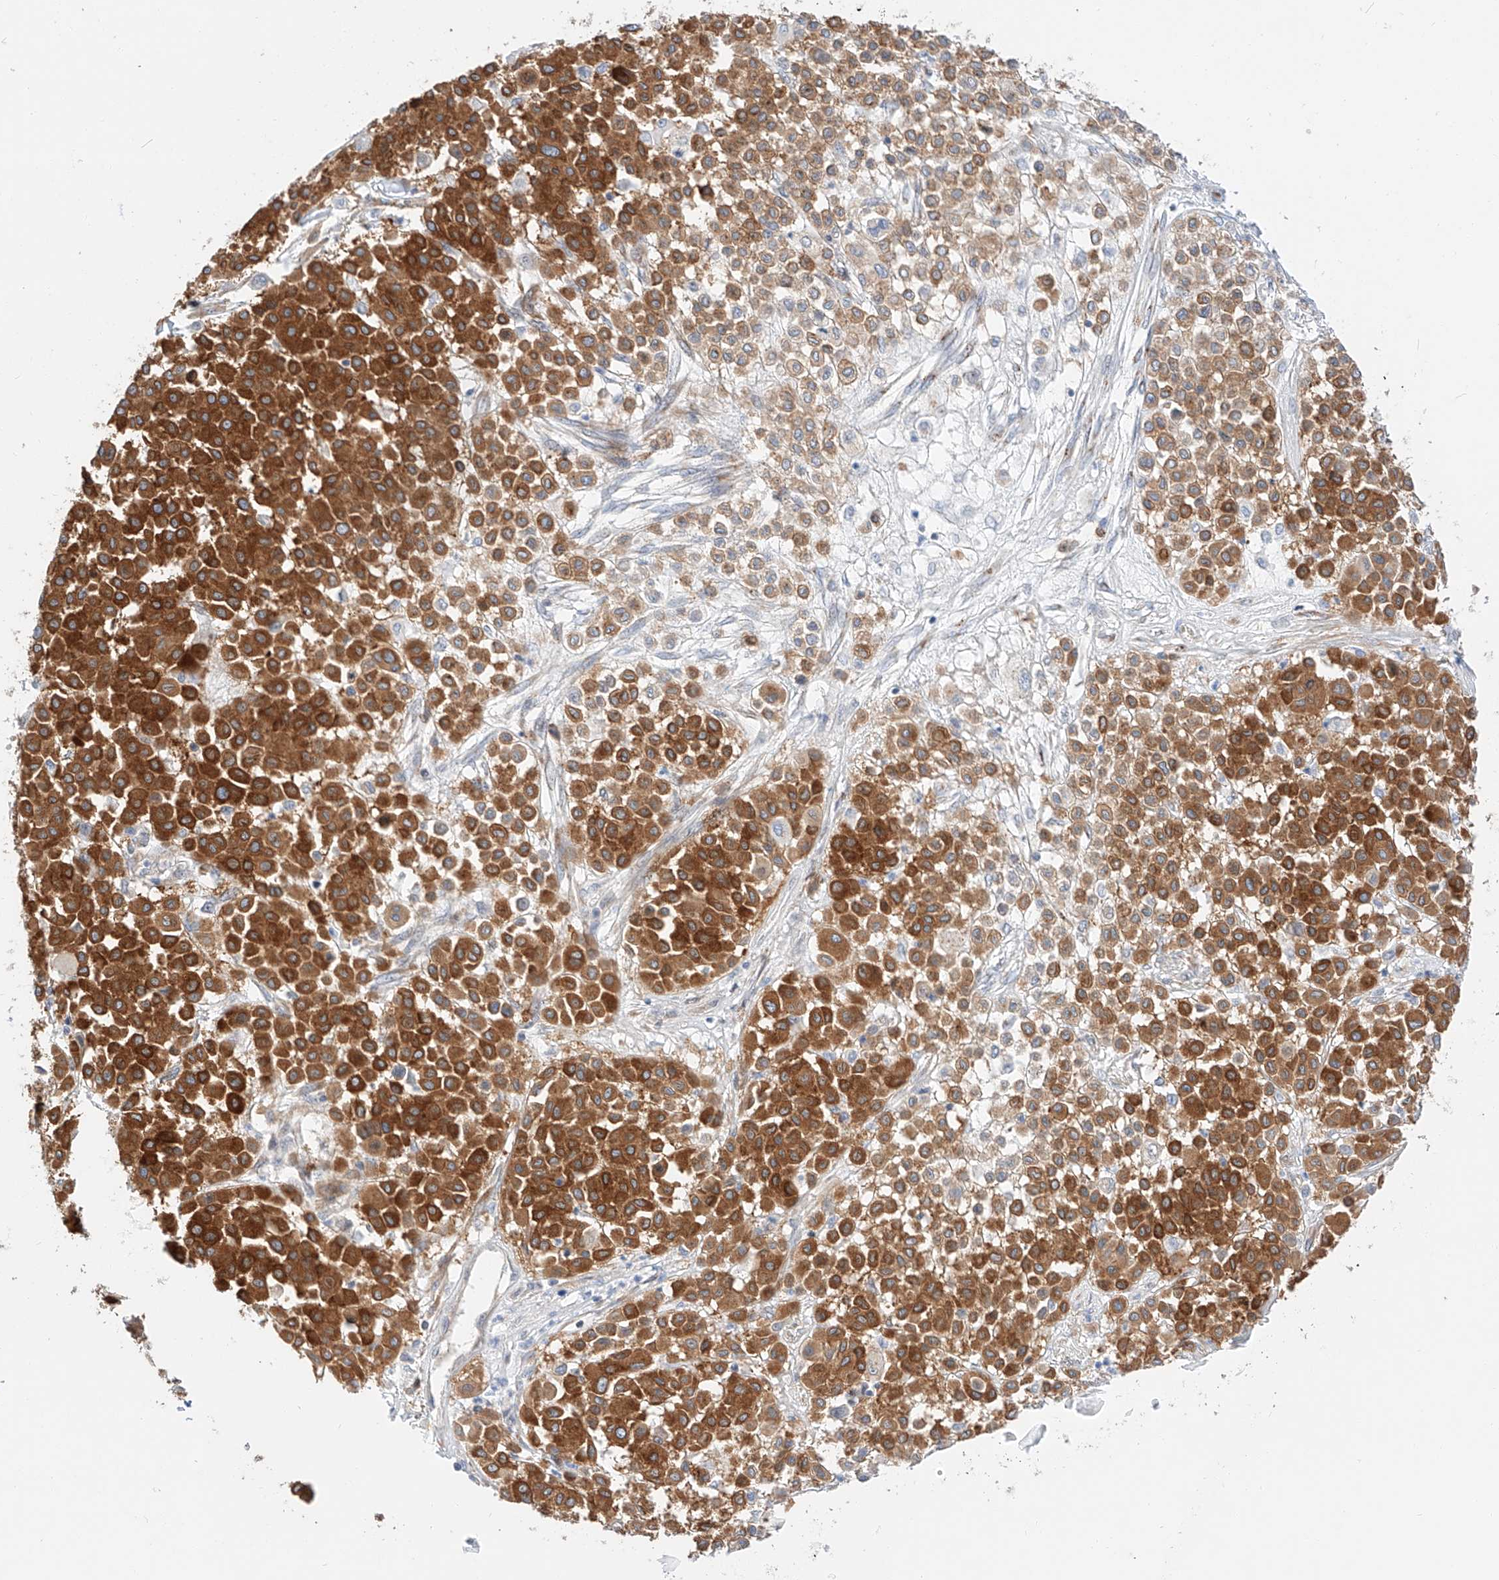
{"staining": {"intensity": "strong", "quantity": ">75%", "location": "cytoplasmic/membranous"}, "tissue": "melanoma", "cell_type": "Tumor cells", "image_type": "cancer", "snomed": [{"axis": "morphology", "description": "Malignant melanoma, Metastatic site"}, {"axis": "topography", "description": "Soft tissue"}], "caption": "Protein staining of melanoma tissue reveals strong cytoplasmic/membranous expression in approximately >75% of tumor cells.", "gene": "CARMIL1", "patient": {"sex": "male", "age": 41}}